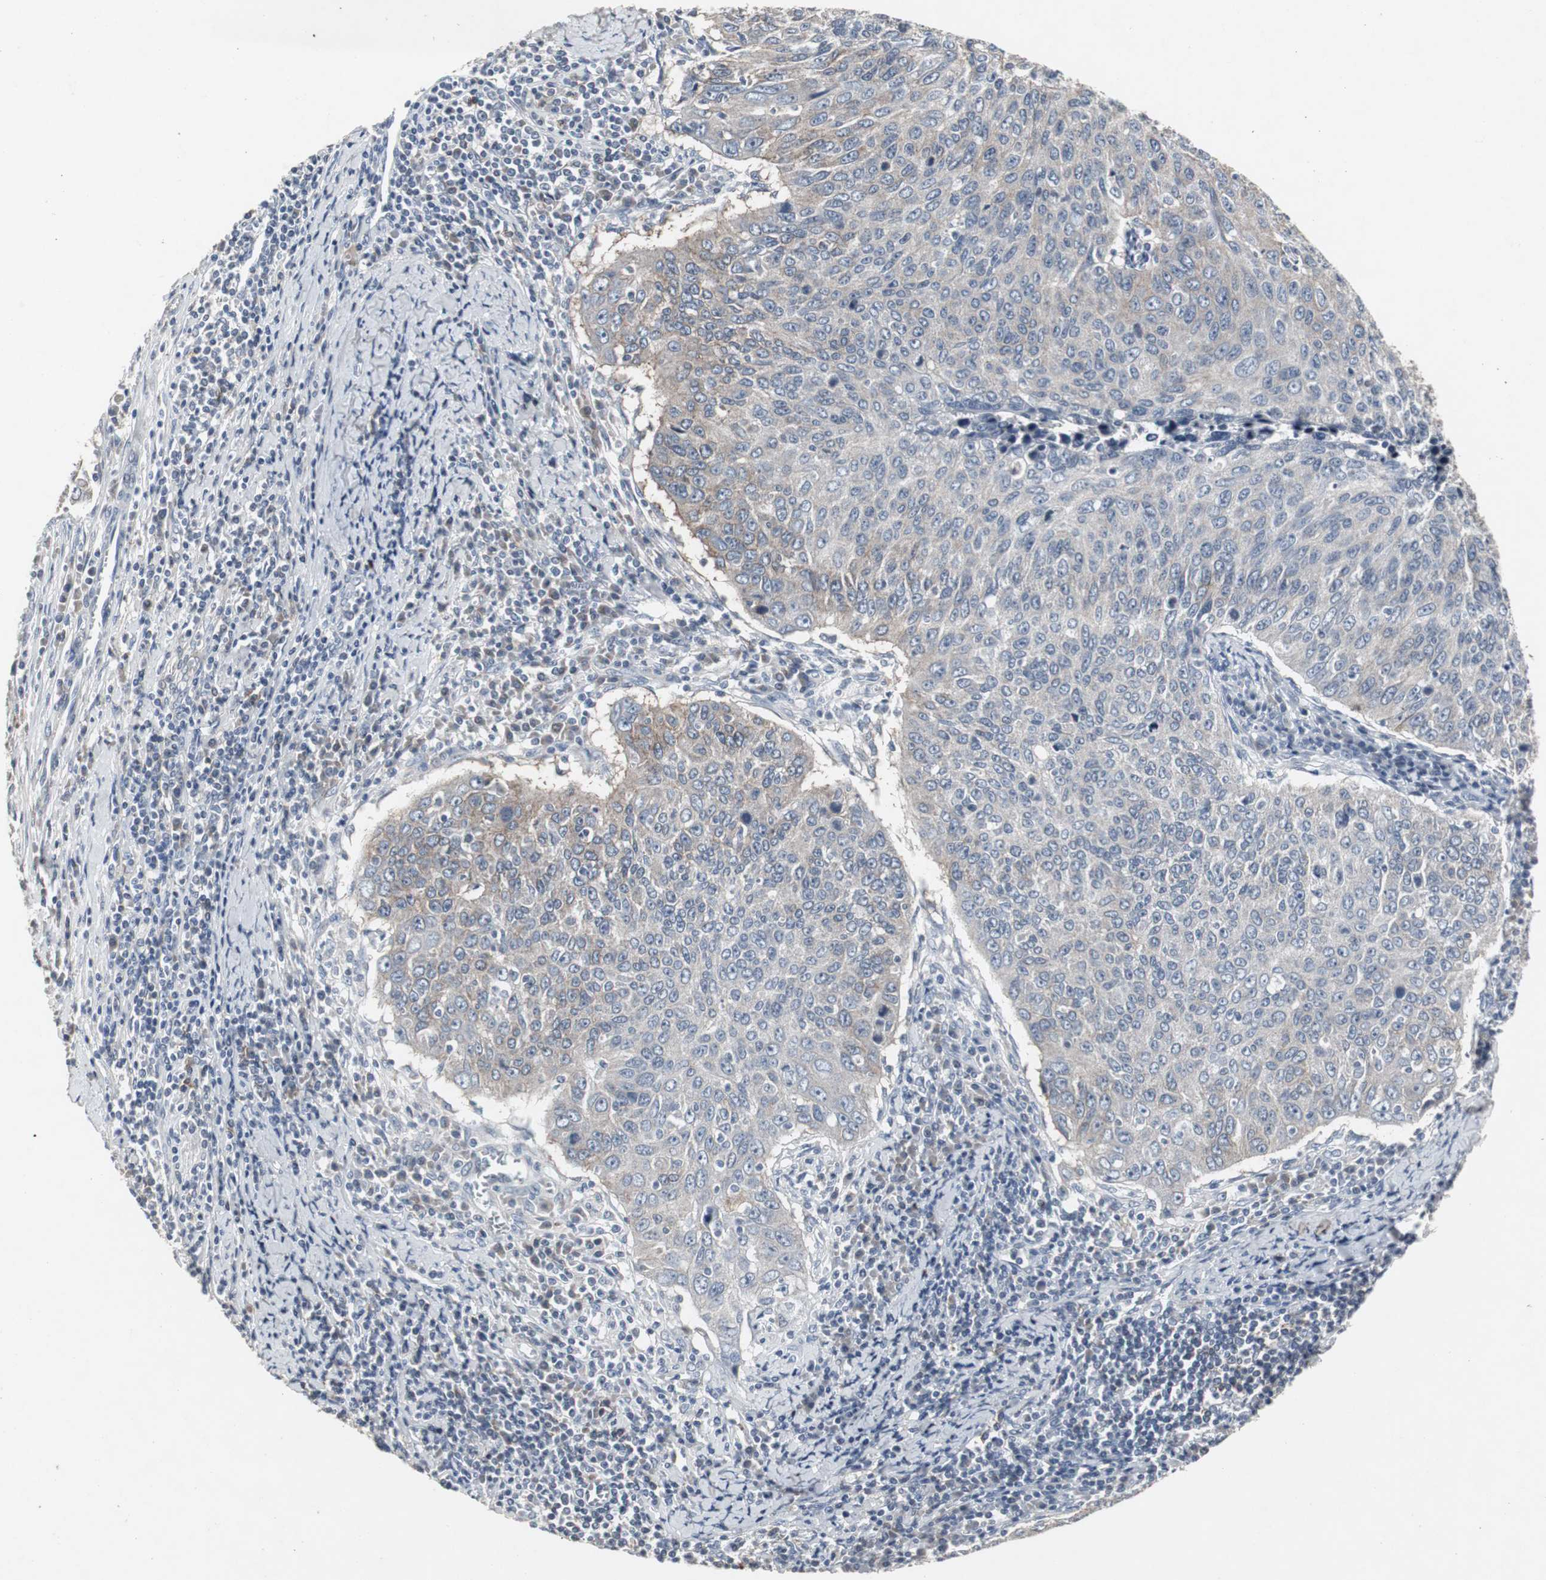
{"staining": {"intensity": "weak", "quantity": "25%-75%", "location": "cytoplasmic/membranous"}, "tissue": "cervical cancer", "cell_type": "Tumor cells", "image_type": "cancer", "snomed": [{"axis": "morphology", "description": "Squamous cell carcinoma, NOS"}, {"axis": "topography", "description": "Cervix"}], "caption": "Immunohistochemistry (IHC) staining of cervical squamous cell carcinoma, which displays low levels of weak cytoplasmic/membranous positivity in about 25%-75% of tumor cells indicating weak cytoplasmic/membranous protein positivity. The staining was performed using DAB (3,3'-diaminobenzidine) (brown) for protein detection and nuclei were counterstained in hematoxylin (blue).", "gene": "ACAA1", "patient": {"sex": "female", "age": 53}}